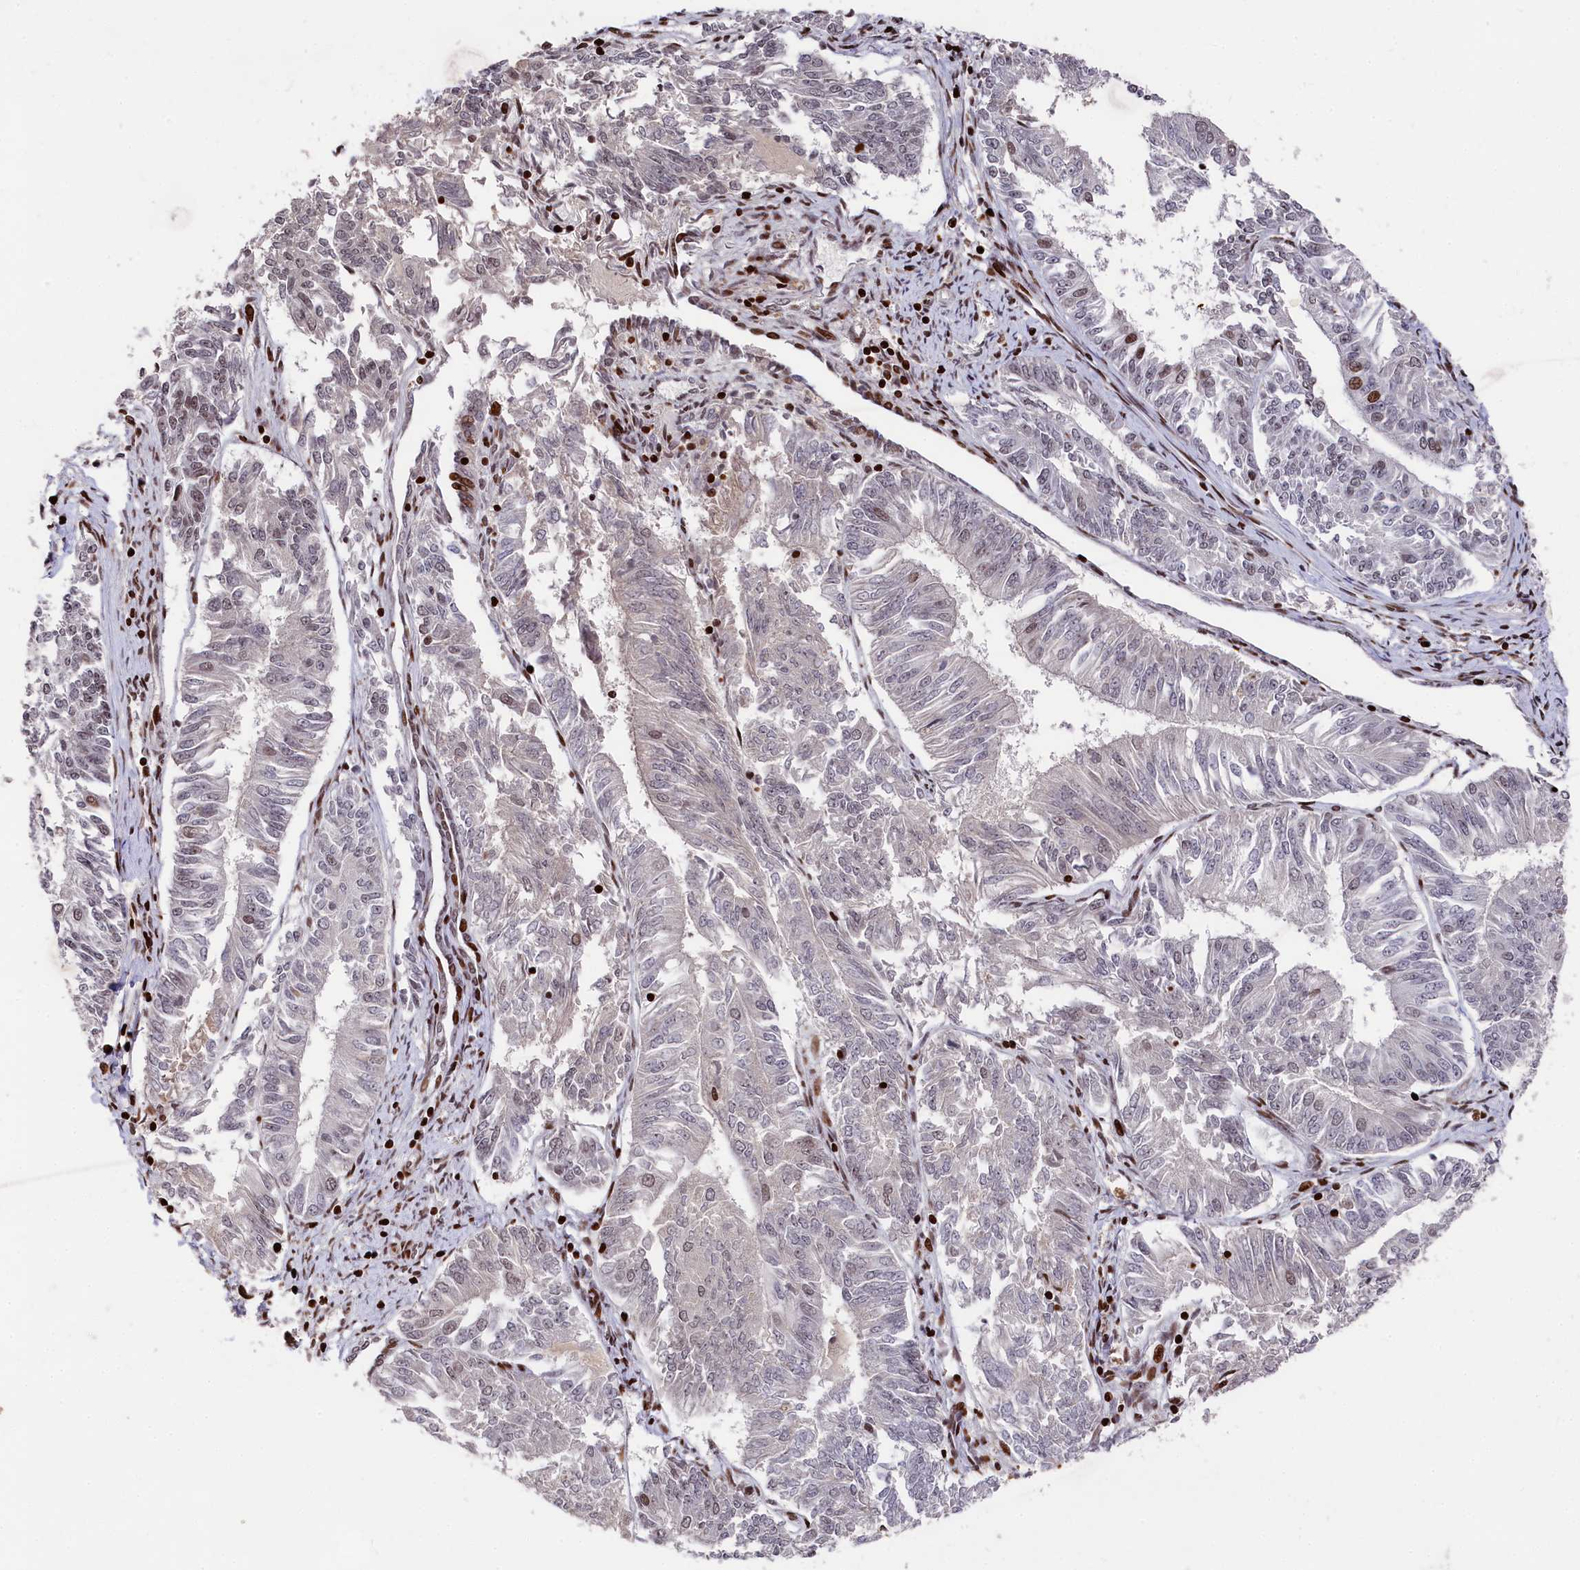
{"staining": {"intensity": "strong", "quantity": "<25%", "location": "nuclear"}, "tissue": "endometrial cancer", "cell_type": "Tumor cells", "image_type": "cancer", "snomed": [{"axis": "morphology", "description": "Adenocarcinoma, NOS"}, {"axis": "topography", "description": "Endometrium"}], "caption": "Immunohistochemistry (IHC) micrograph of neoplastic tissue: human endometrial cancer (adenocarcinoma) stained using IHC exhibits medium levels of strong protein expression localized specifically in the nuclear of tumor cells, appearing as a nuclear brown color.", "gene": "MCF2L2", "patient": {"sex": "female", "age": 58}}